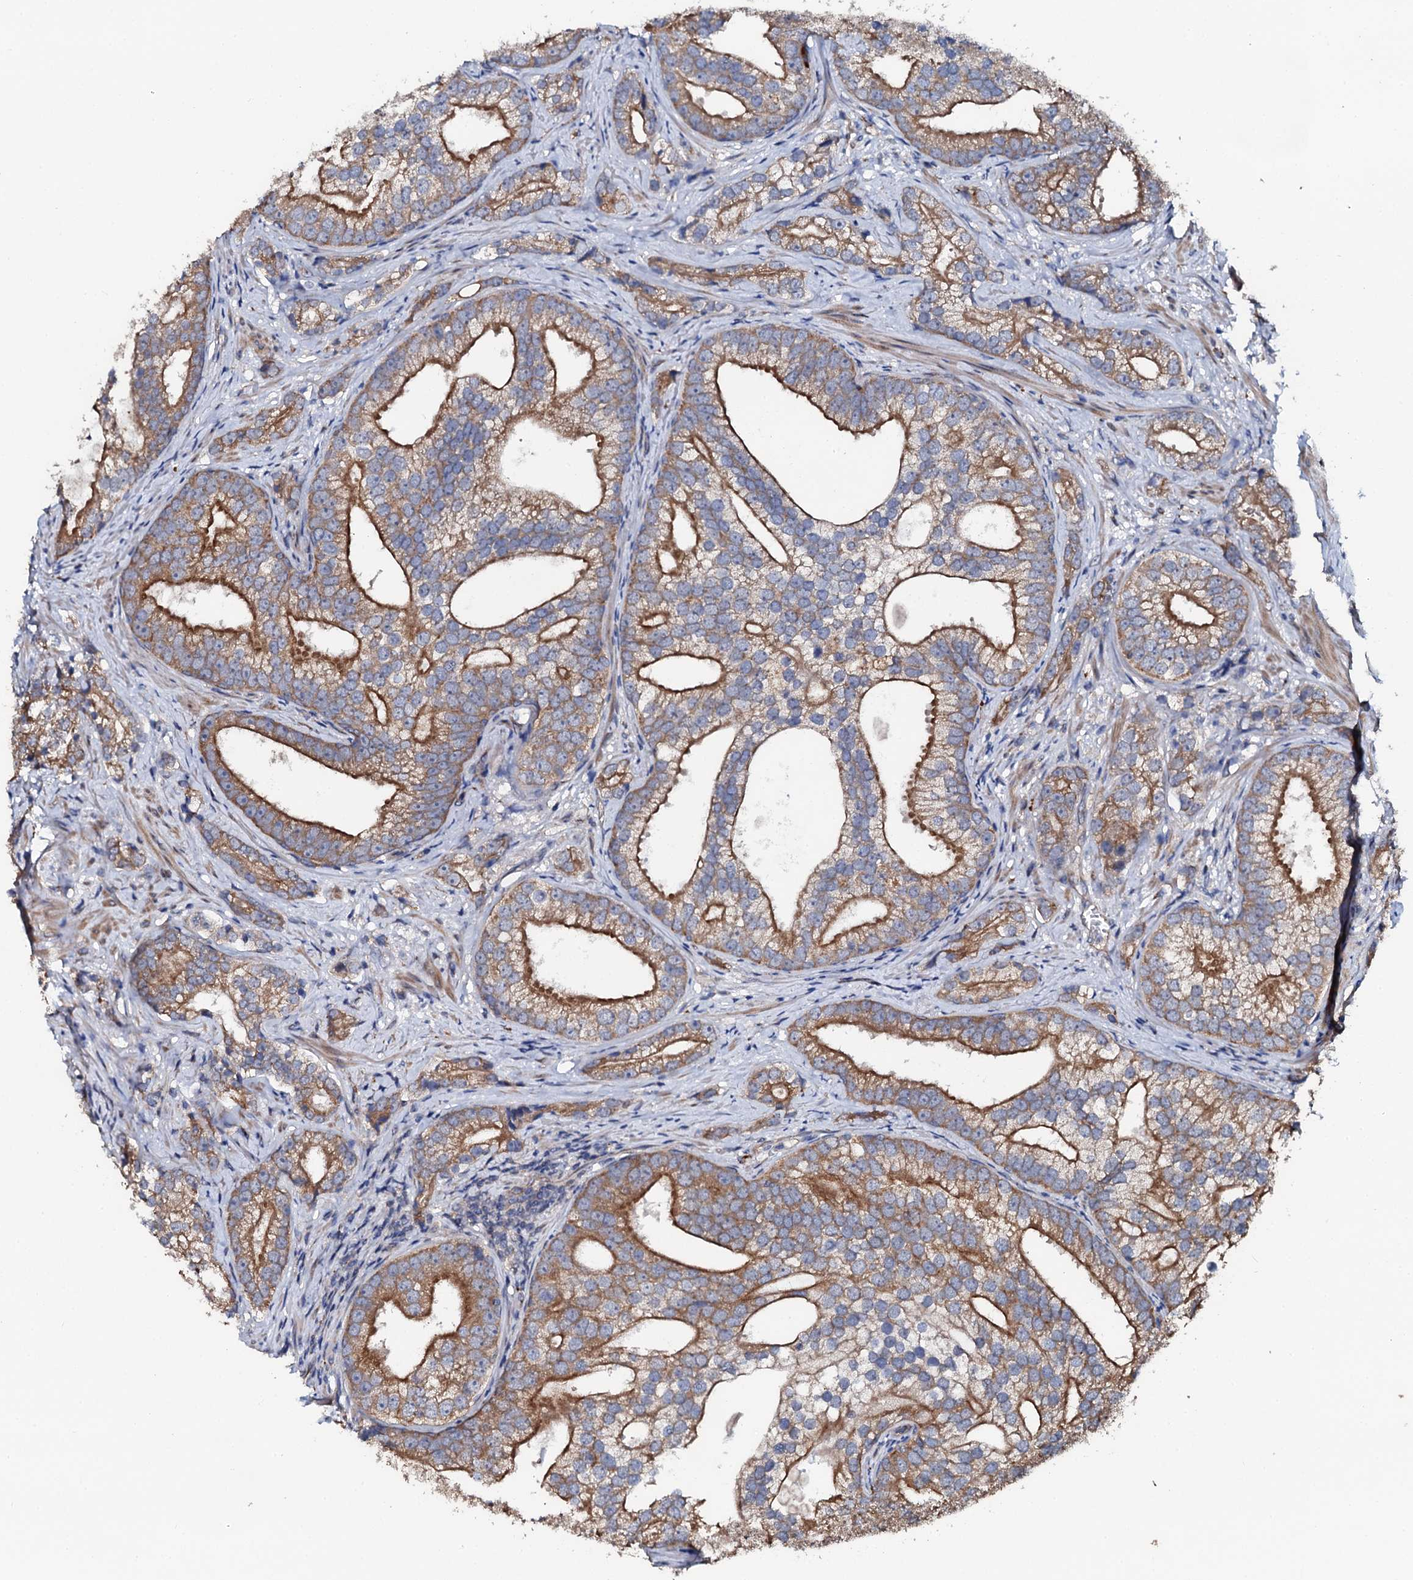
{"staining": {"intensity": "strong", "quantity": "25%-75%", "location": "cytoplasmic/membranous"}, "tissue": "prostate cancer", "cell_type": "Tumor cells", "image_type": "cancer", "snomed": [{"axis": "morphology", "description": "Adenocarcinoma, High grade"}, {"axis": "topography", "description": "Prostate"}], "caption": "A micrograph showing strong cytoplasmic/membranous staining in about 25%-75% of tumor cells in prostate high-grade adenocarcinoma, as visualized by brown immunohistochemical staining.", "gene": "GLCE", "patient": {"sex": "male", "age": 75}}